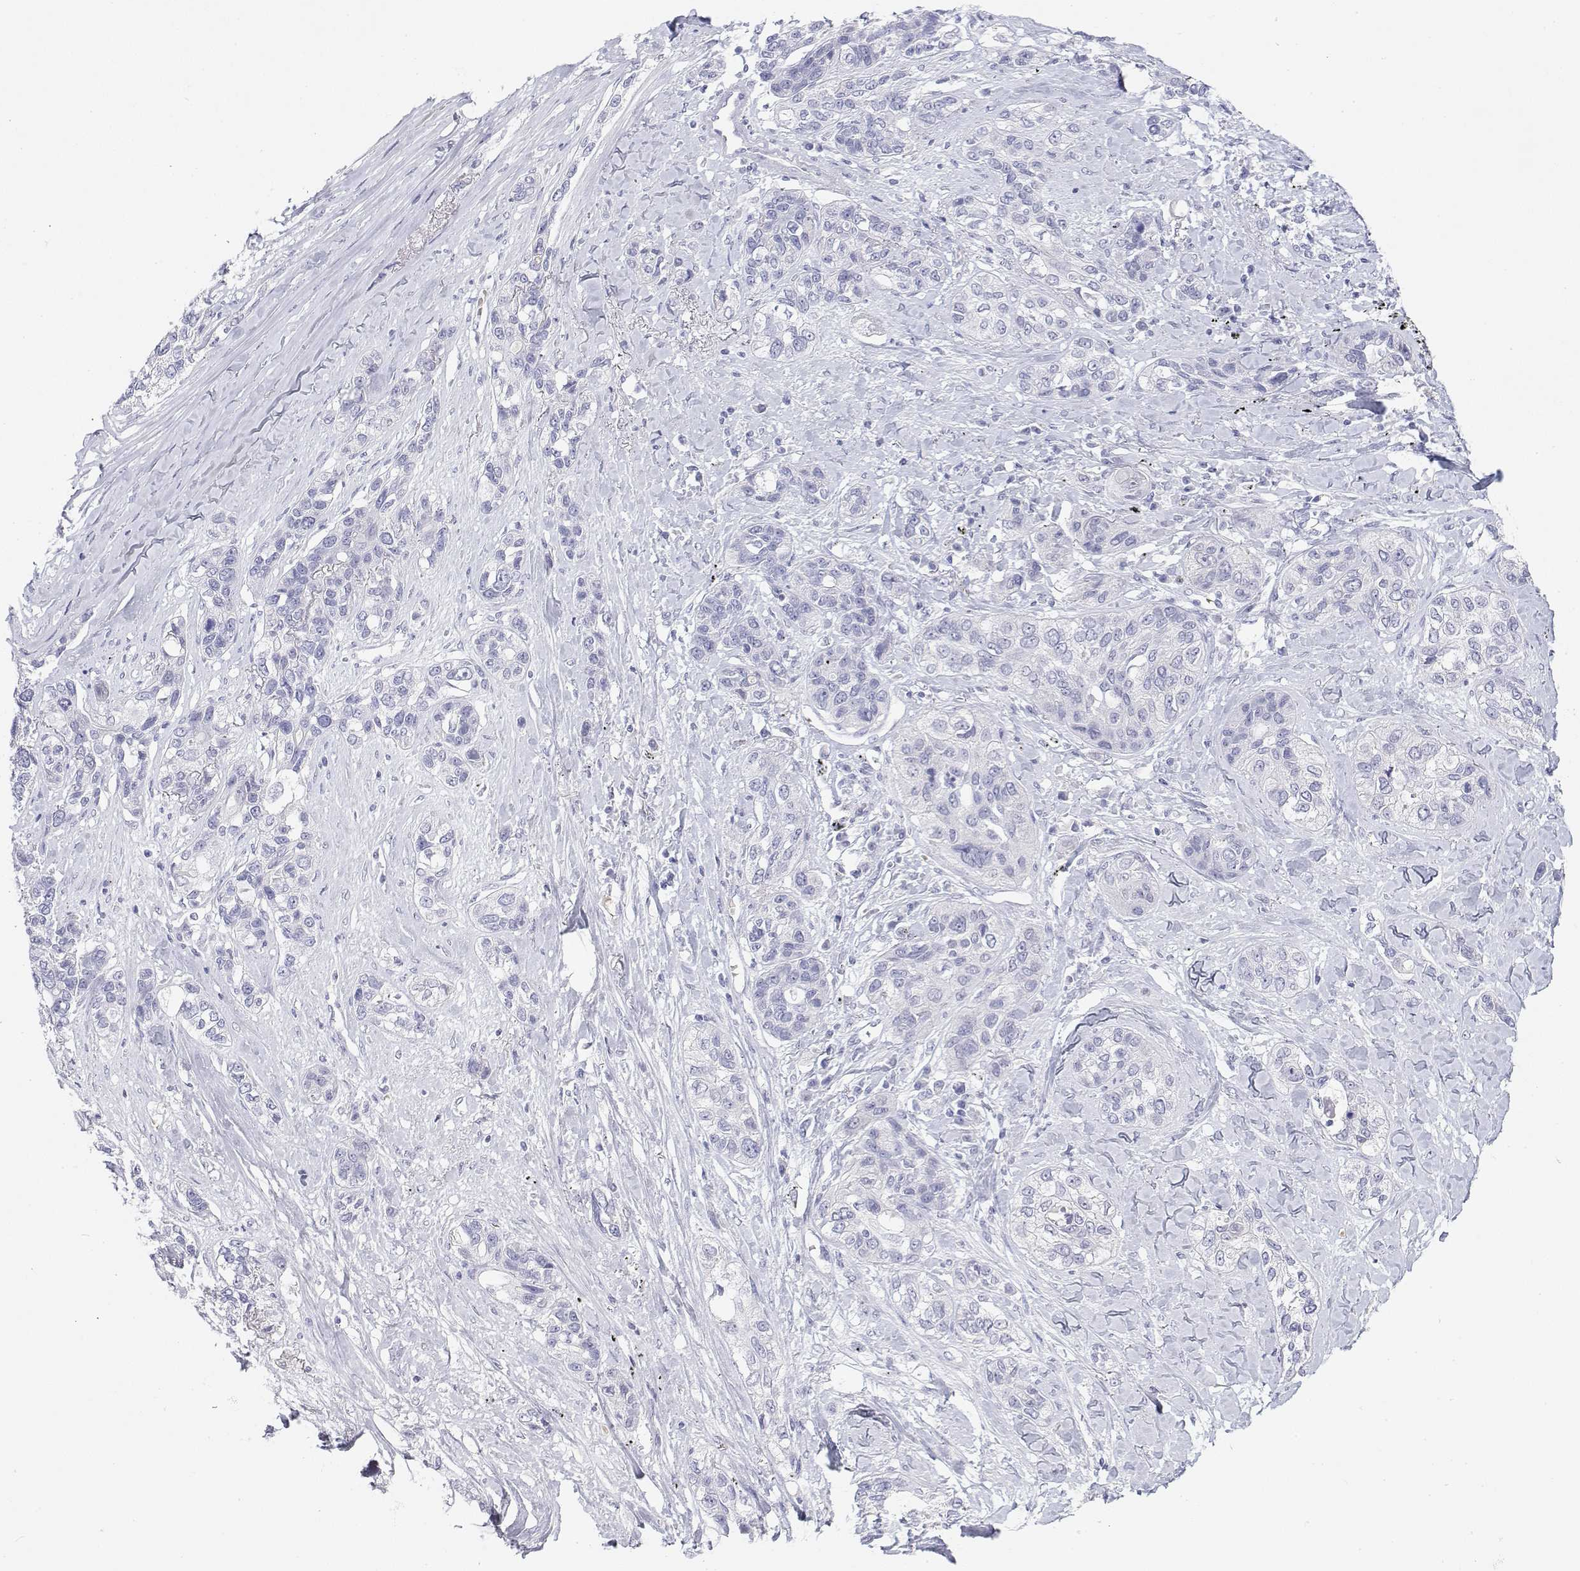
{"staining": {"intensity": "negative", "quantity": "none", "location": "none"}, "tissue": "lung cancer", "cell_type": "Tumor cells", "image_type": "cancer", "snomed": [{"axis": "morphology", "description": "Squamous cell carcinoma, NOS"}, {"axis": "topography", "description": "Lung"}], "caption": "Squamous cell carcinoma (lung) was stained to show a protein in brown. There is no significant expression in tumor cells.", "gene": "MISP", "patient": {"sex": "female", "age": 70}}